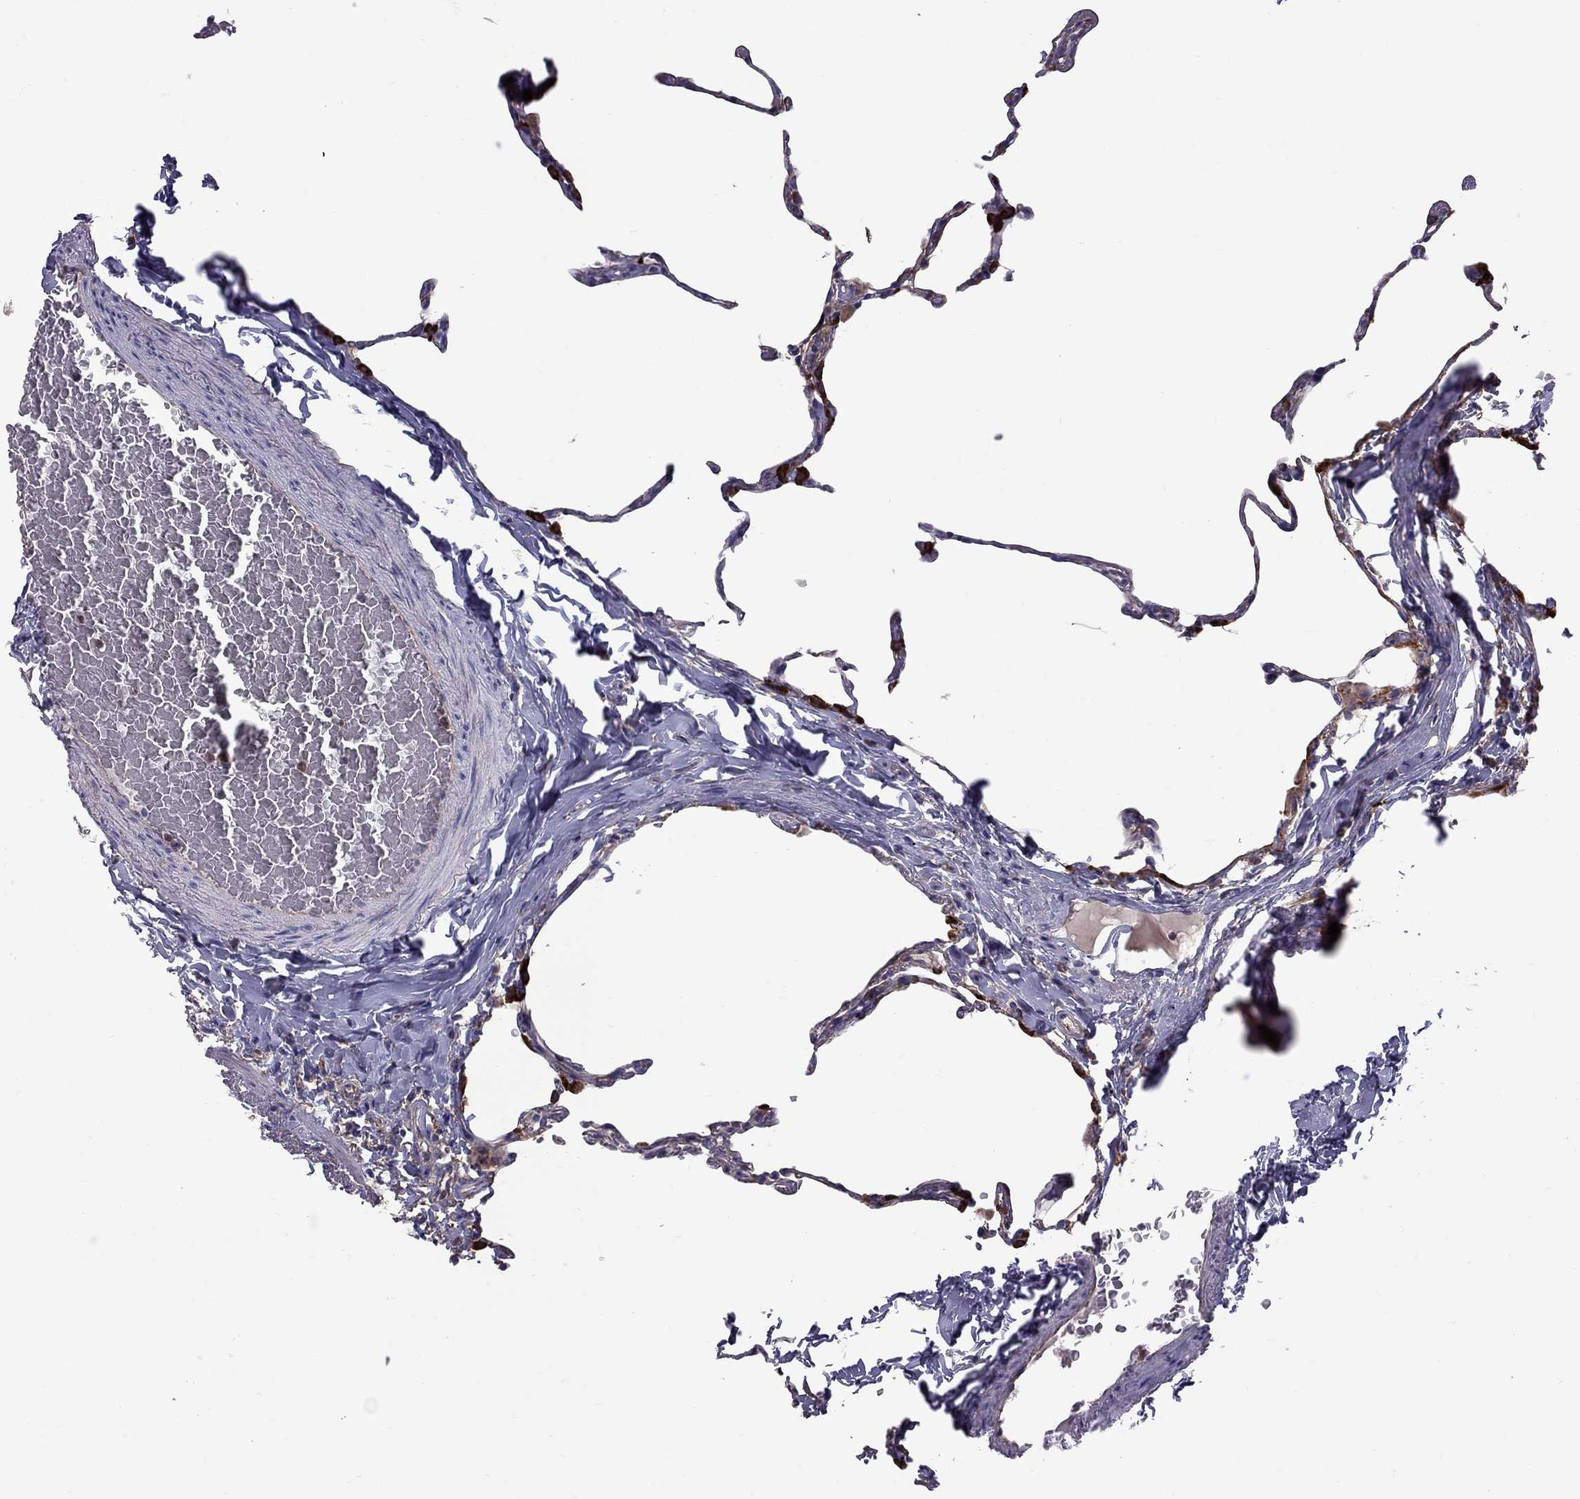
{"staining": {"intensity": "strong", "quantity": "<25%", "location": "cytoplasmic/membranous"}, "tissue": "lung", "cell_type": "Alveolar cells", "image_type": "normal", "snomed": [{"axis": "morphology", "description": "Normal tissue, NOS"}, {"axis": "topography", "description": "Lung"}], "caption": "High-power microscopy captured an immunohistochemistry (IHC) photomicrograph of benign lung, revealing strong cytoplasmic/membranous staining in approximately <25% of alveolar cells.", "gene": "EIF4E3", "patient": {"sex": "female", "age": 57}}